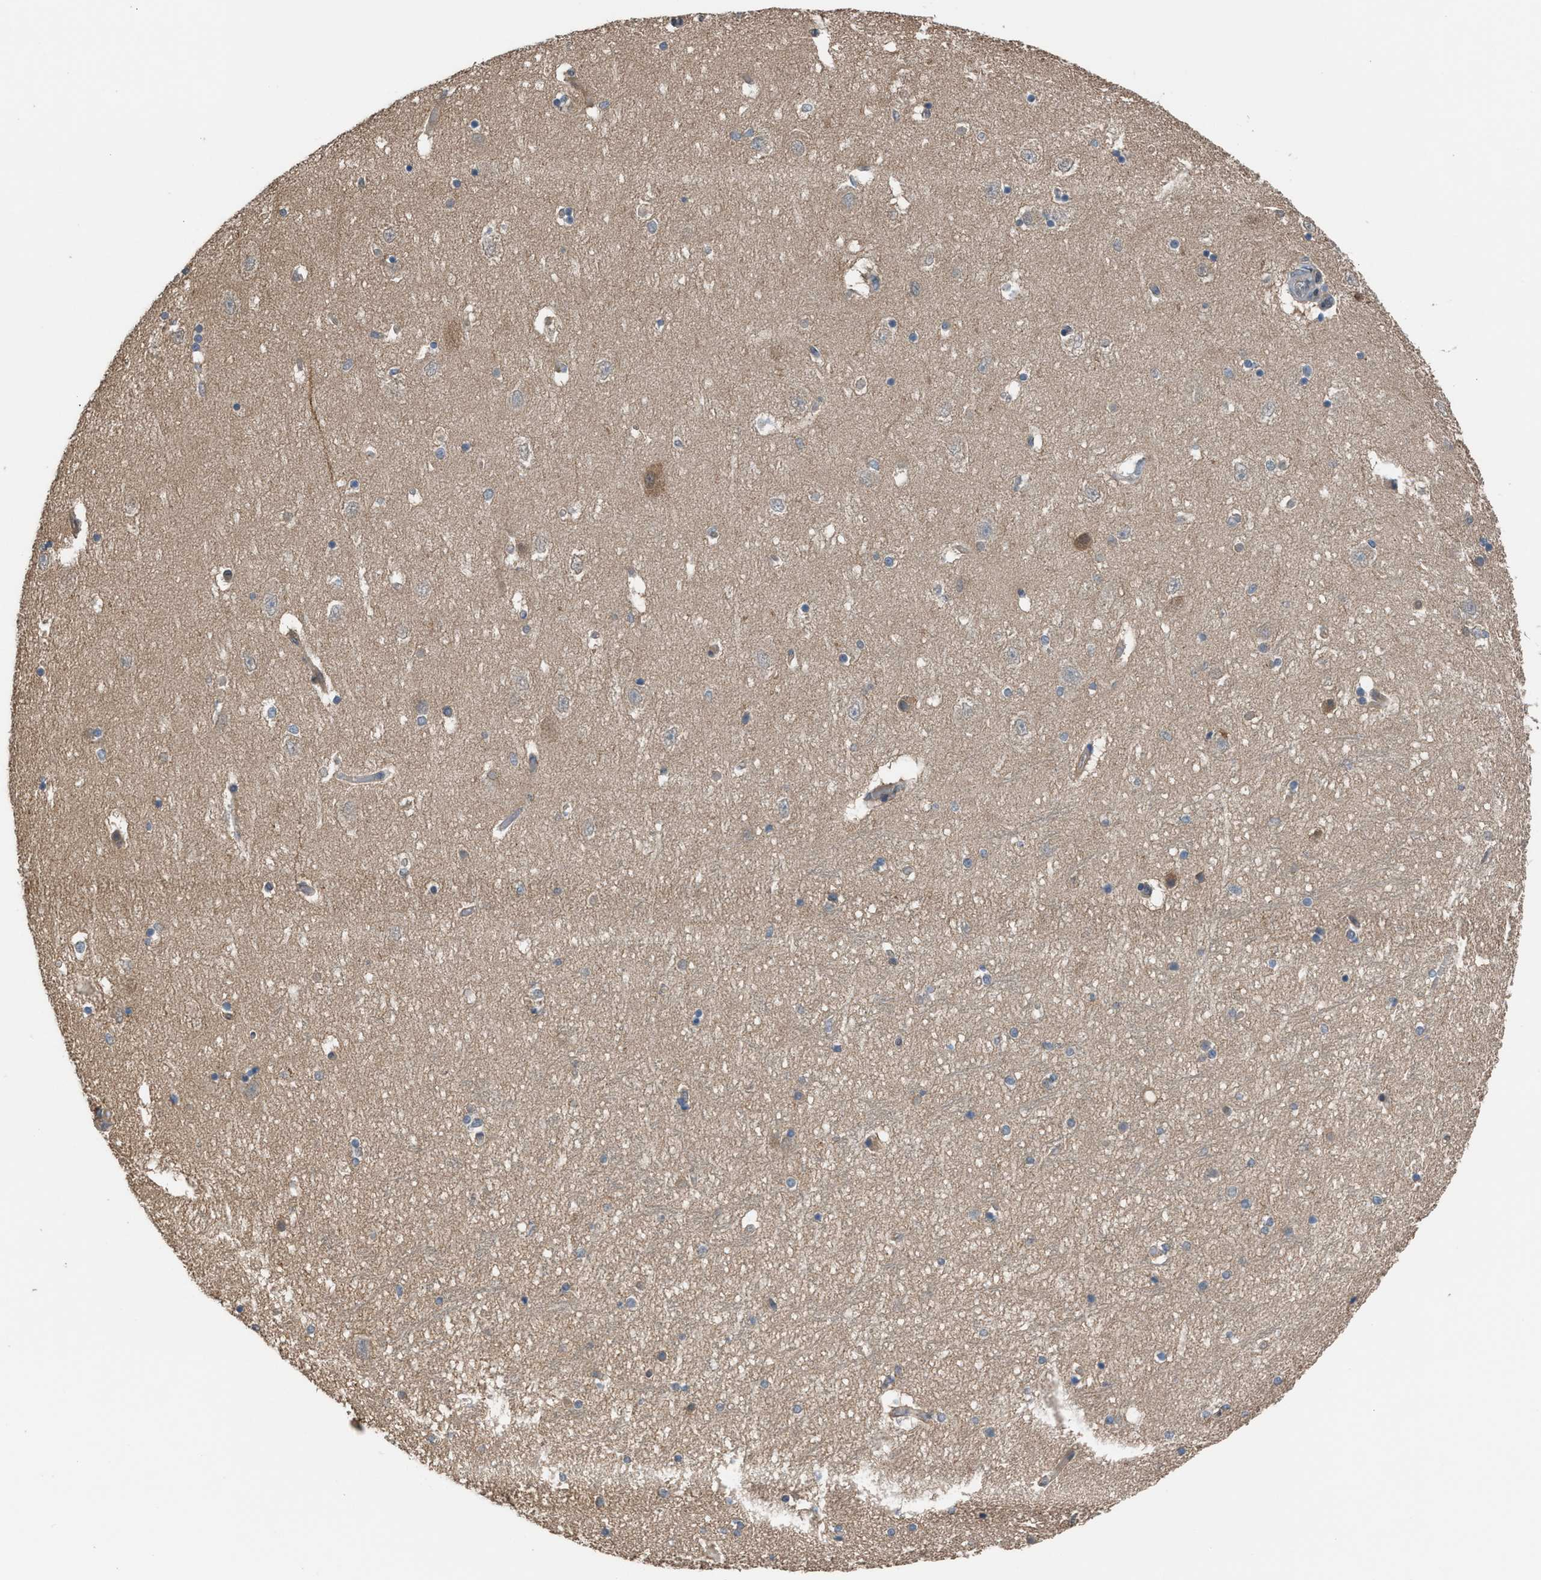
{"staining": {"intensity": "weak", "quantity": "<25%", "location": "cytoplasmic/membranous"}, "tissue": "hippocampus", "cell_type": "Glial cells", "image_type": "normal", "snomed": [{"axis": "morphology", "description": "Normal tissue, NOS"}, {"axis": "topography", "description": "Hippocampus"}], "caption": "Immunohistochemistry (IHC) histopathology image of normal hippocampus stained for a protein (brown), which displays no staining in glial cells. (DAB (3,3'-diaminobenzidine) immunohistochemistry with hematoxylin counter stain).", "gene": "NQO2", "patient": {"sex": "female", "age": 54}}